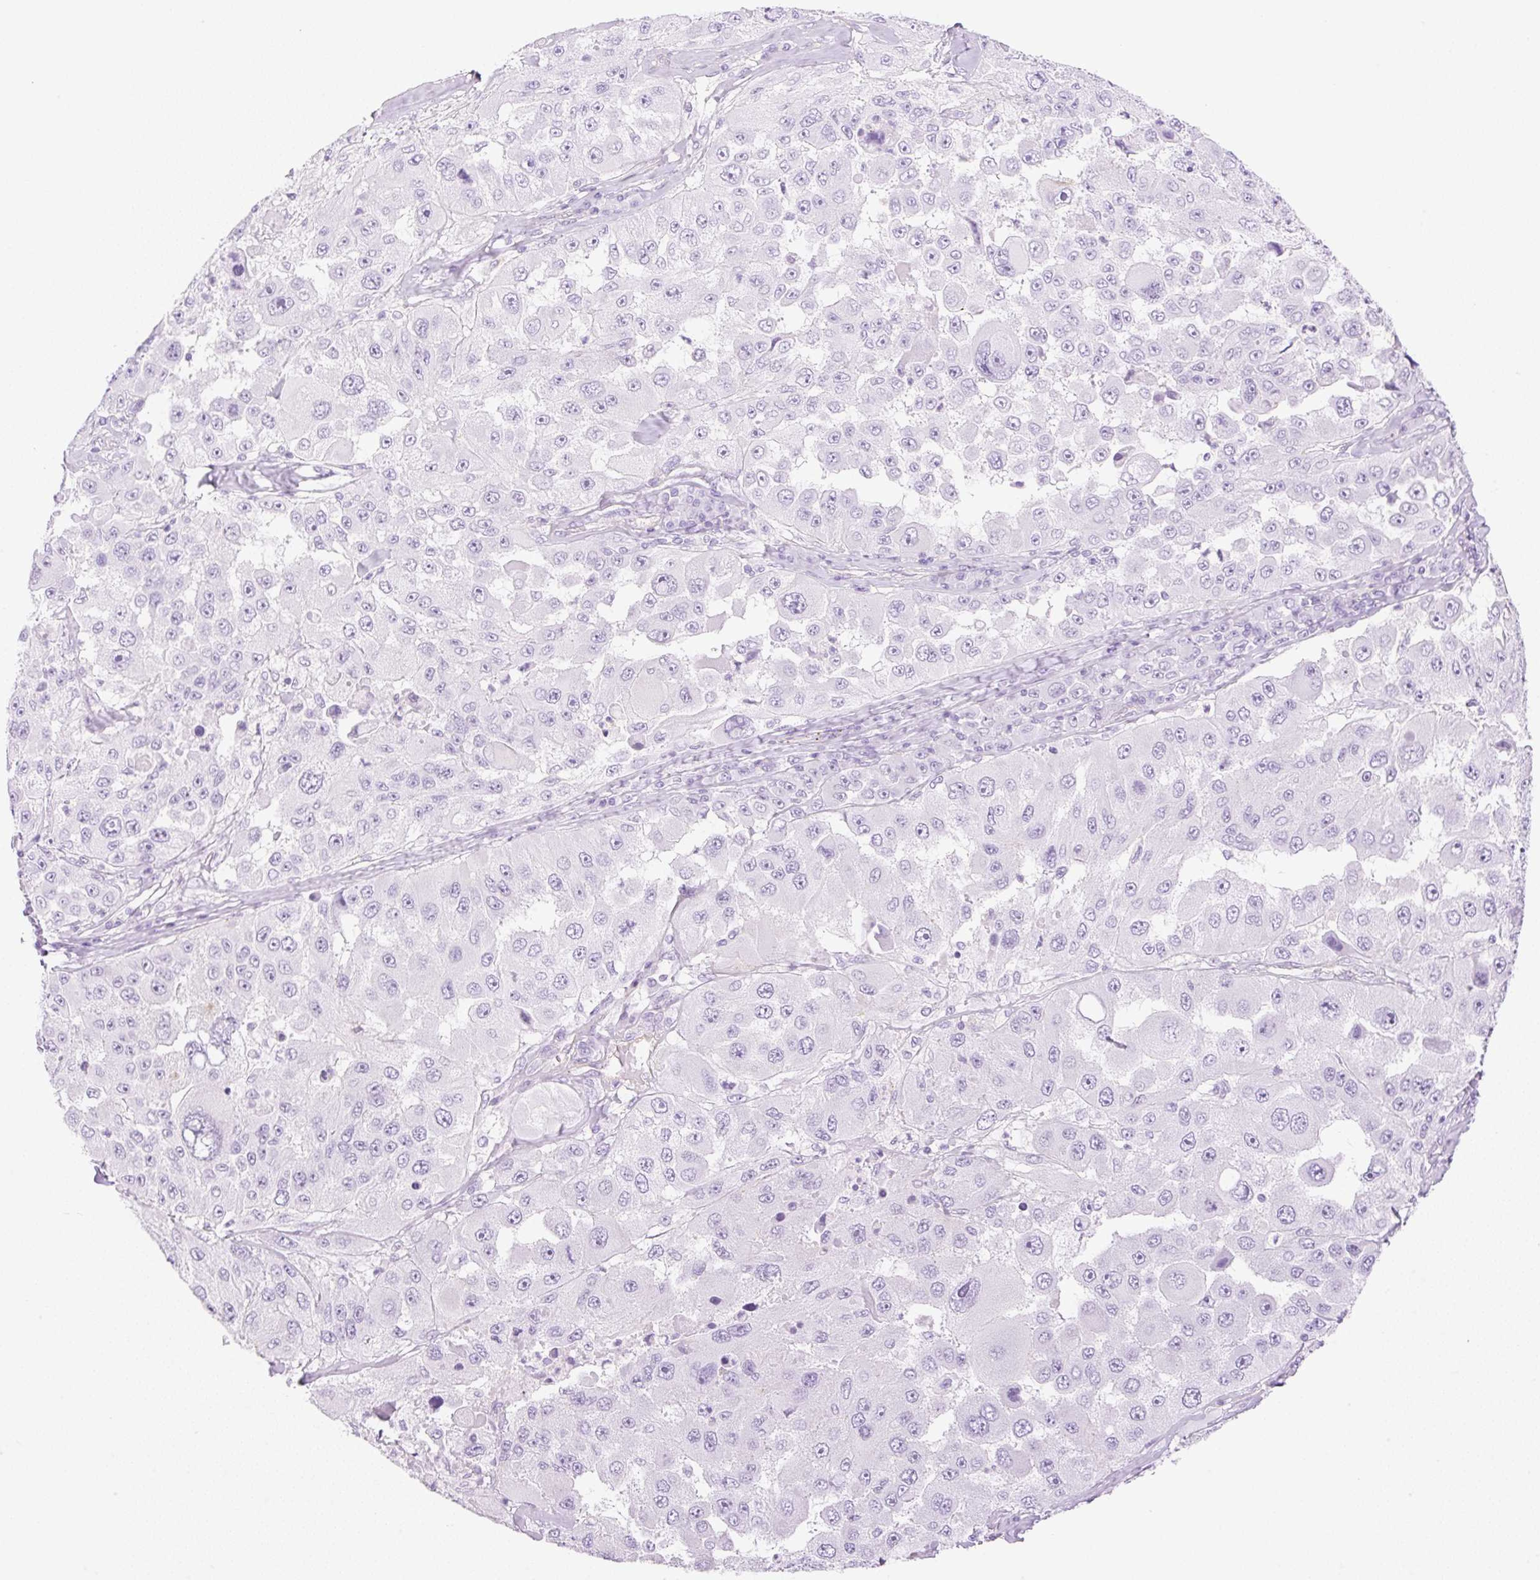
{"staining": {"intensity": "negative", "quantity": "none", "location": "none"}, "tissue": "melanoma", "cell_type": "Tumor cells", "image_type": "cancer", "snomed": [{"axis": "morphology", "description": "Malignant melanoma, Metastatic site"}, {"axis": "topography", "description": "Lymph node"}], "caption": "Image shows no significant protein staining in tumor cells of melanoma. (DAB IHC with hematoxylin counter stain).", "gene": "EHD3", "patient": {"sex": "male", "age": 62}}